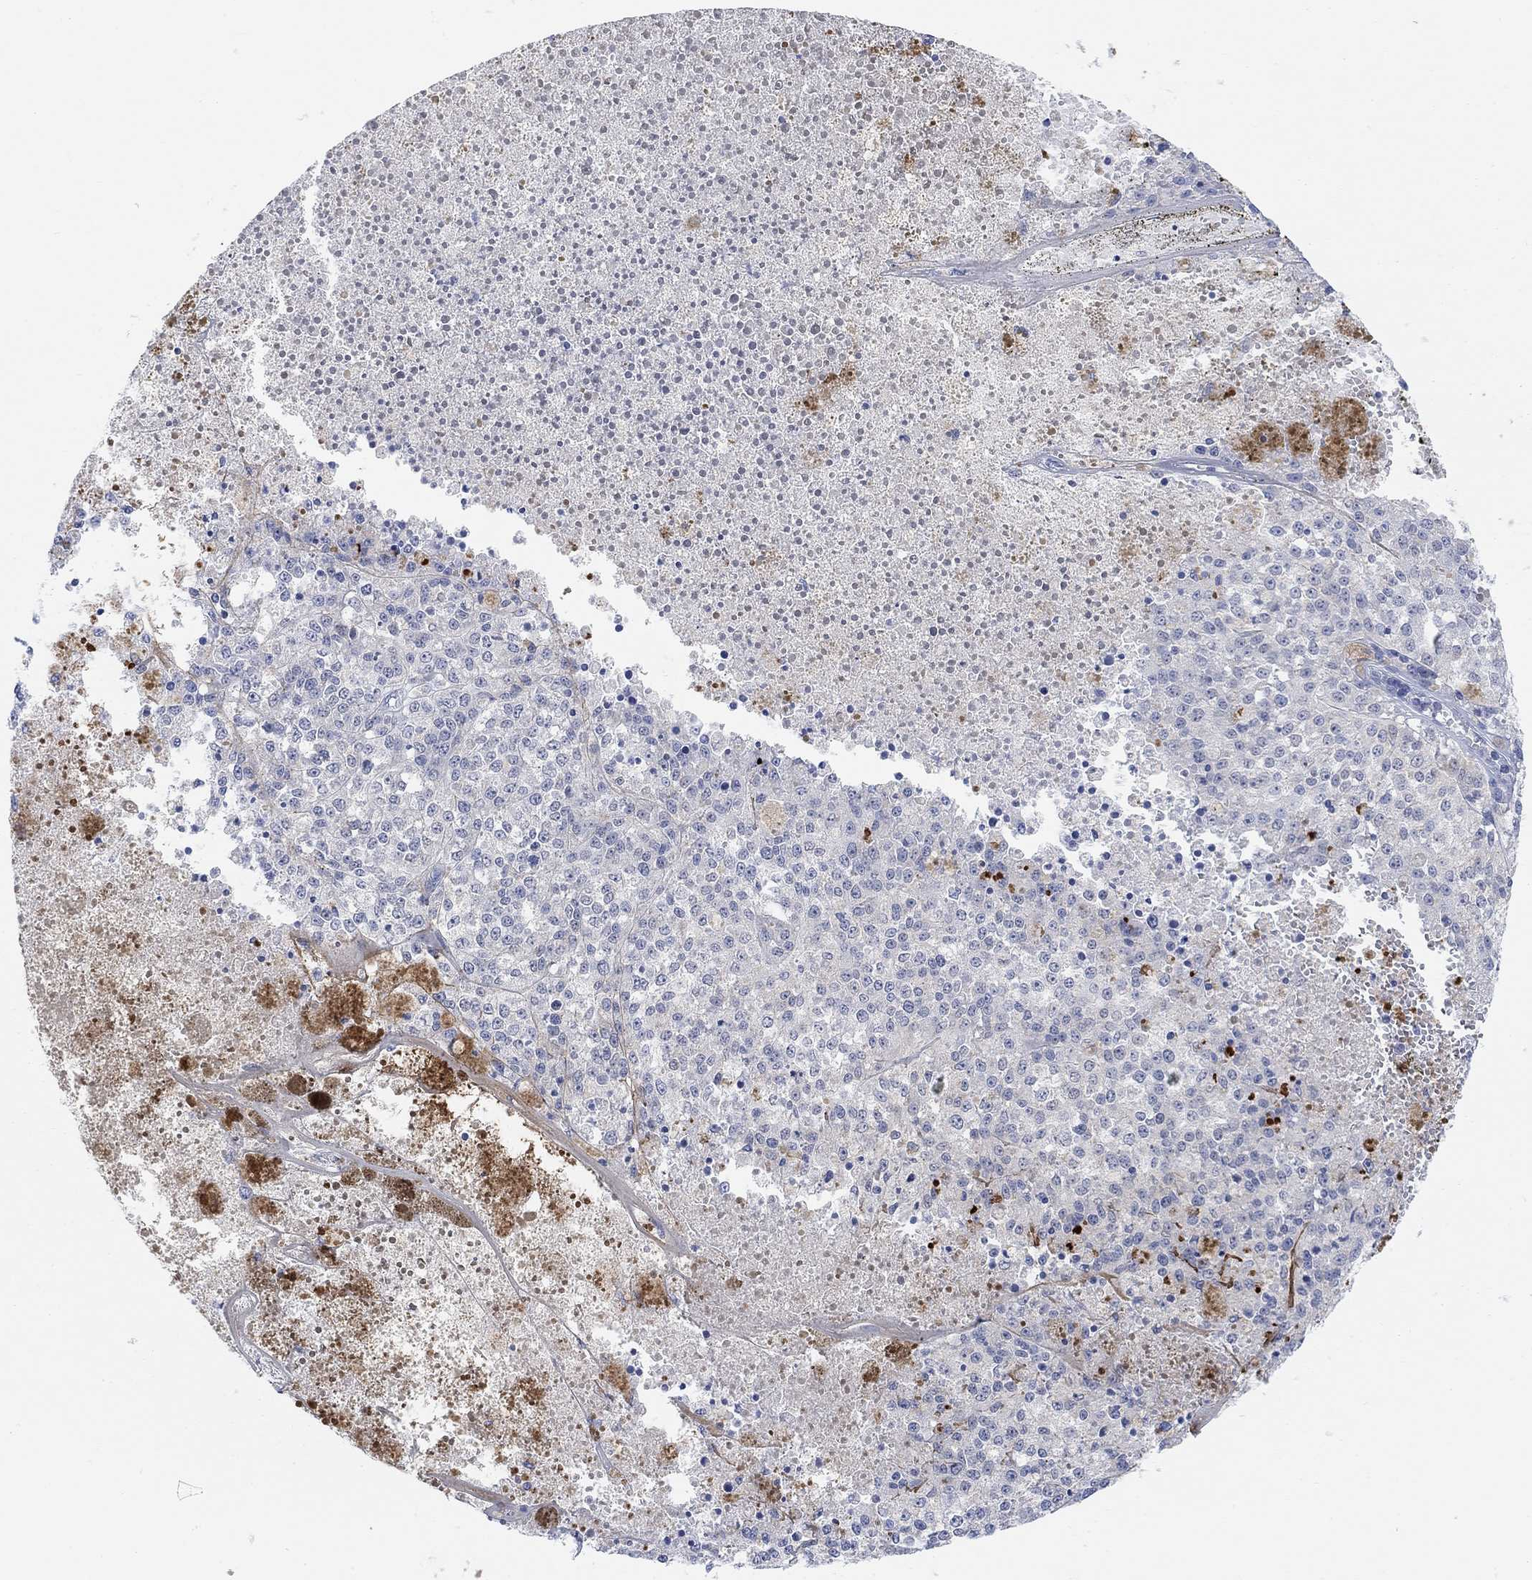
{"staining": {"intensity": "negative", "quantity": "none", "location": "none"}, "tissue": "melanoma", "cell_type": "Tumor cells", "image_type": "cancer", "snomed": [{"axis": "morphology", "description": "Malignant melanoma, Metastatic site"}, {"axis": "topography", "description": "Lymph node"}], "caption": "Malignant melanoma (metastatic site) was stained to show a protein in brown. There is no significant staining in tumor cells.", "gene": "RIMS1", "patient": {"sex": "female", "age": 64}}